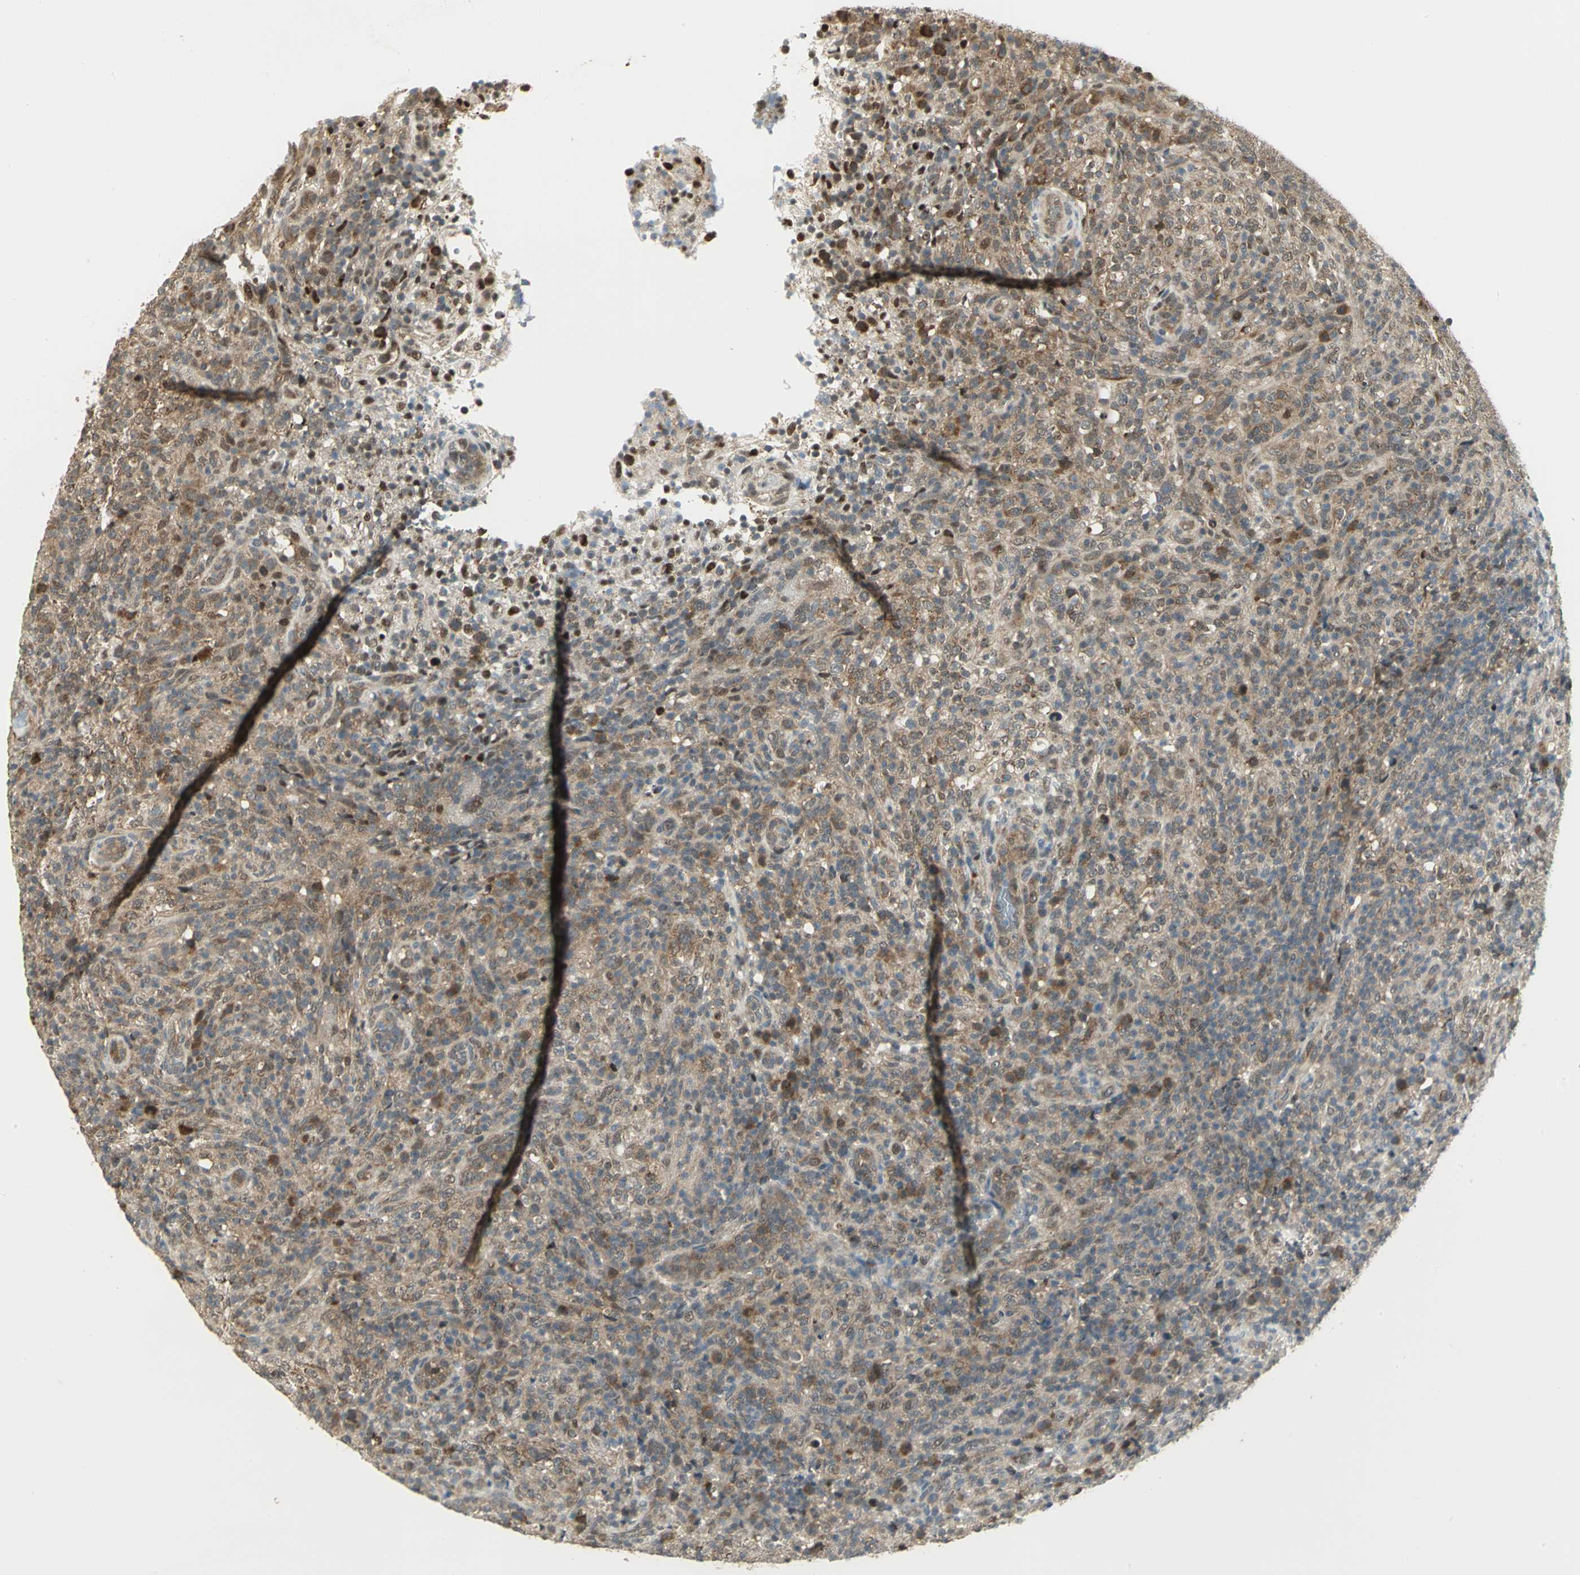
{"staining": {"intensity": "moderate", "quantity": "25%-75%", "location": "cytoplasmic/membranous"}, "tissue": "lymphoma", "cell_type": "Tumor cells", "image_type": "cancer", "snomed": [{"axis": "morphology", "description": "Malignant lymphoma, non-Hodgkin's type, High grade"}, {"axis": "topography", "description": "Lymph node"}], "caption": "A medium amount of moderate cytoplasmic/membranous positivity is identified in about 25%-75% of tumor cells in high-grade malignant lymphoma, non-Hodgkin's type tissue.", "gene": "PSMC4", "patient": {"sex": "female", "age": 76}}